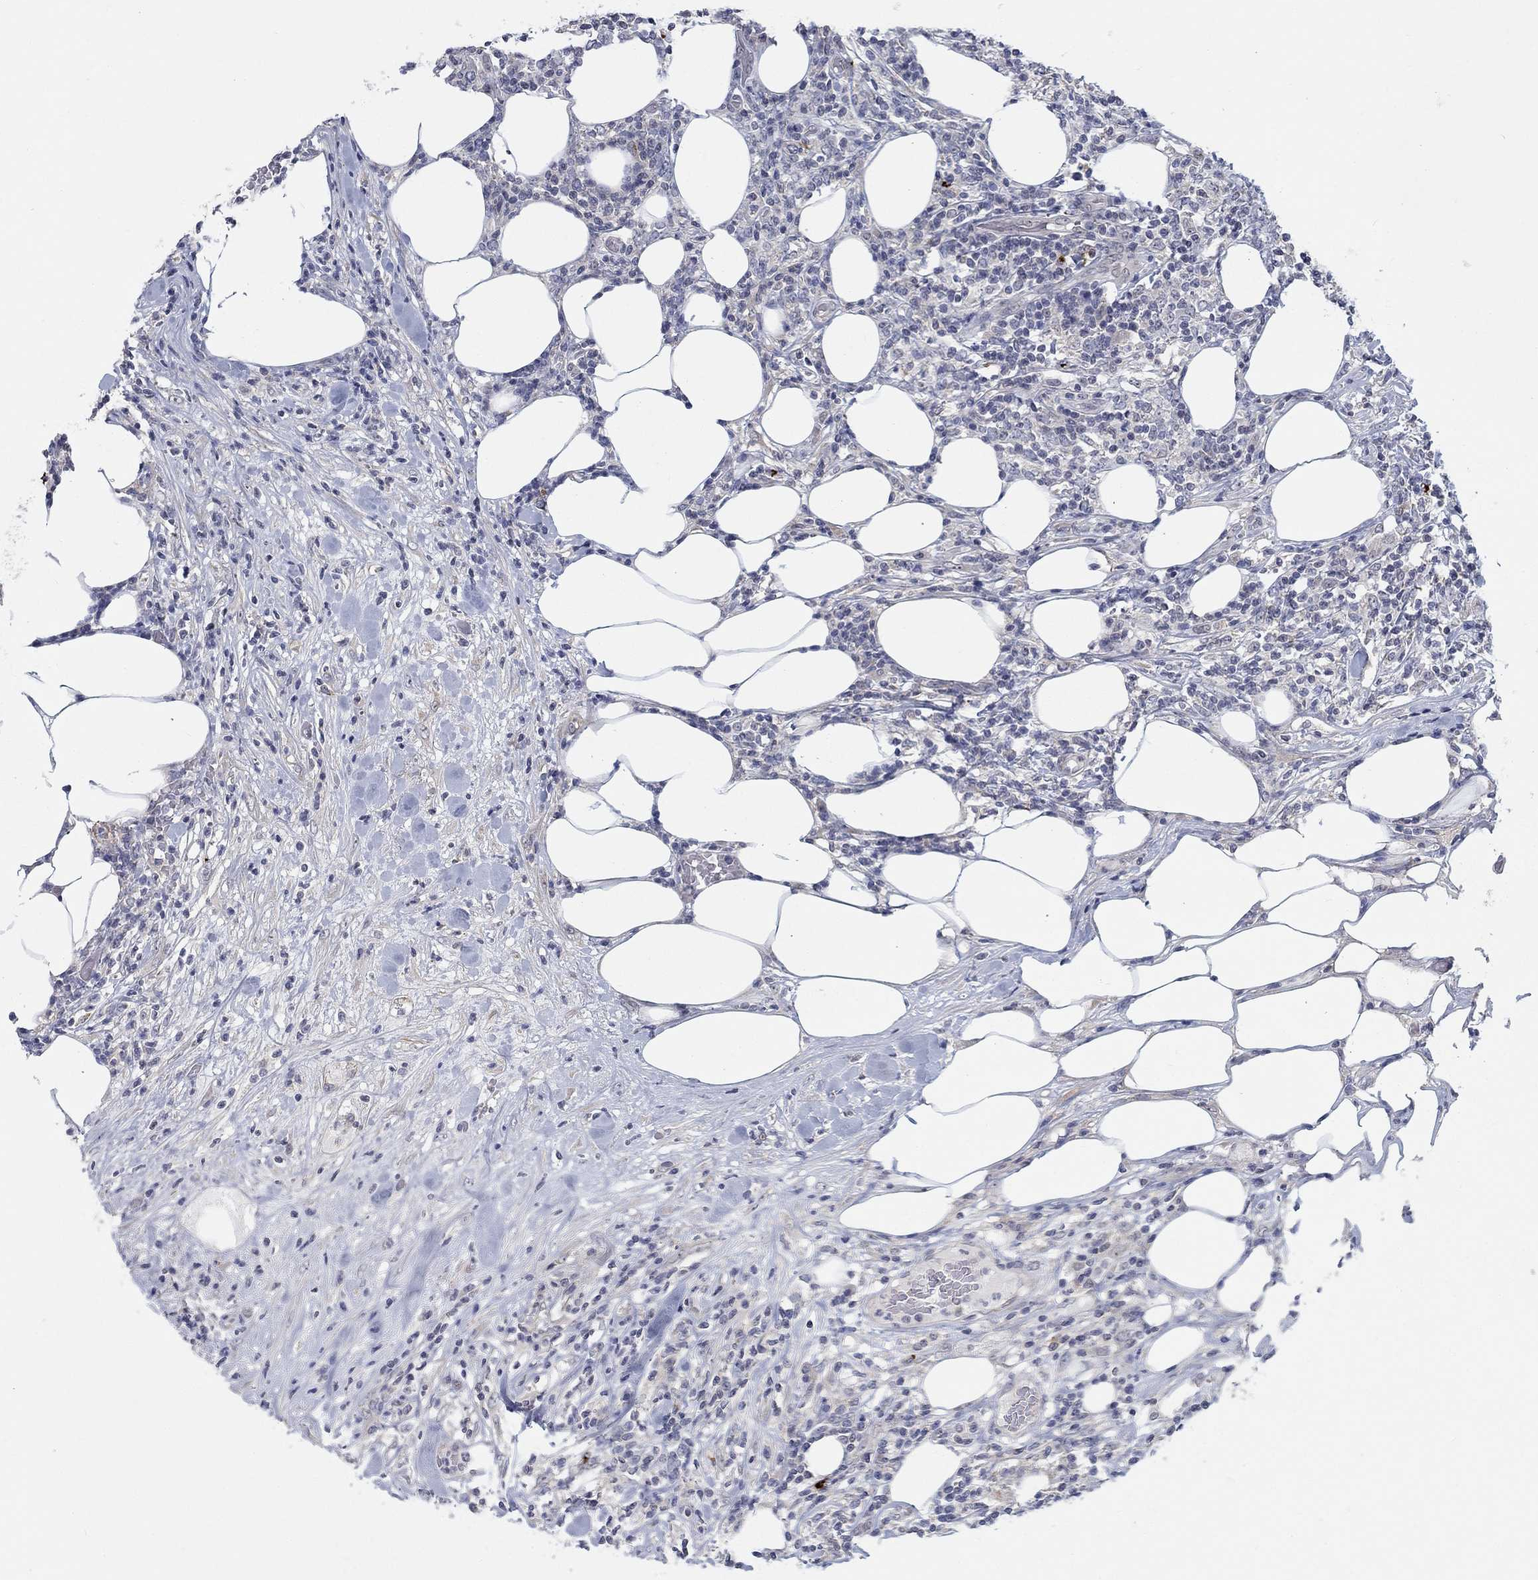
{"staining": {"intensity": "negative", "quantity": "none", "location": "none"}, "tissue": "lymphoma", "cell_type": "Tumor cells", "image_type": "cancer", "snomed": [{"axis": "morphology", "description": "Malignant lymphoma, non-Hodgkin's type, High grade"}, {"axis": "topography", "description": "Lymph node"}], "caption": "Tumor cells are negative for brown protein staining in high-grade malignant lymphoma, non-Hodgkin's type.", "gene": "MTSS2", "patient": {"sex": "female", "age": 84}}